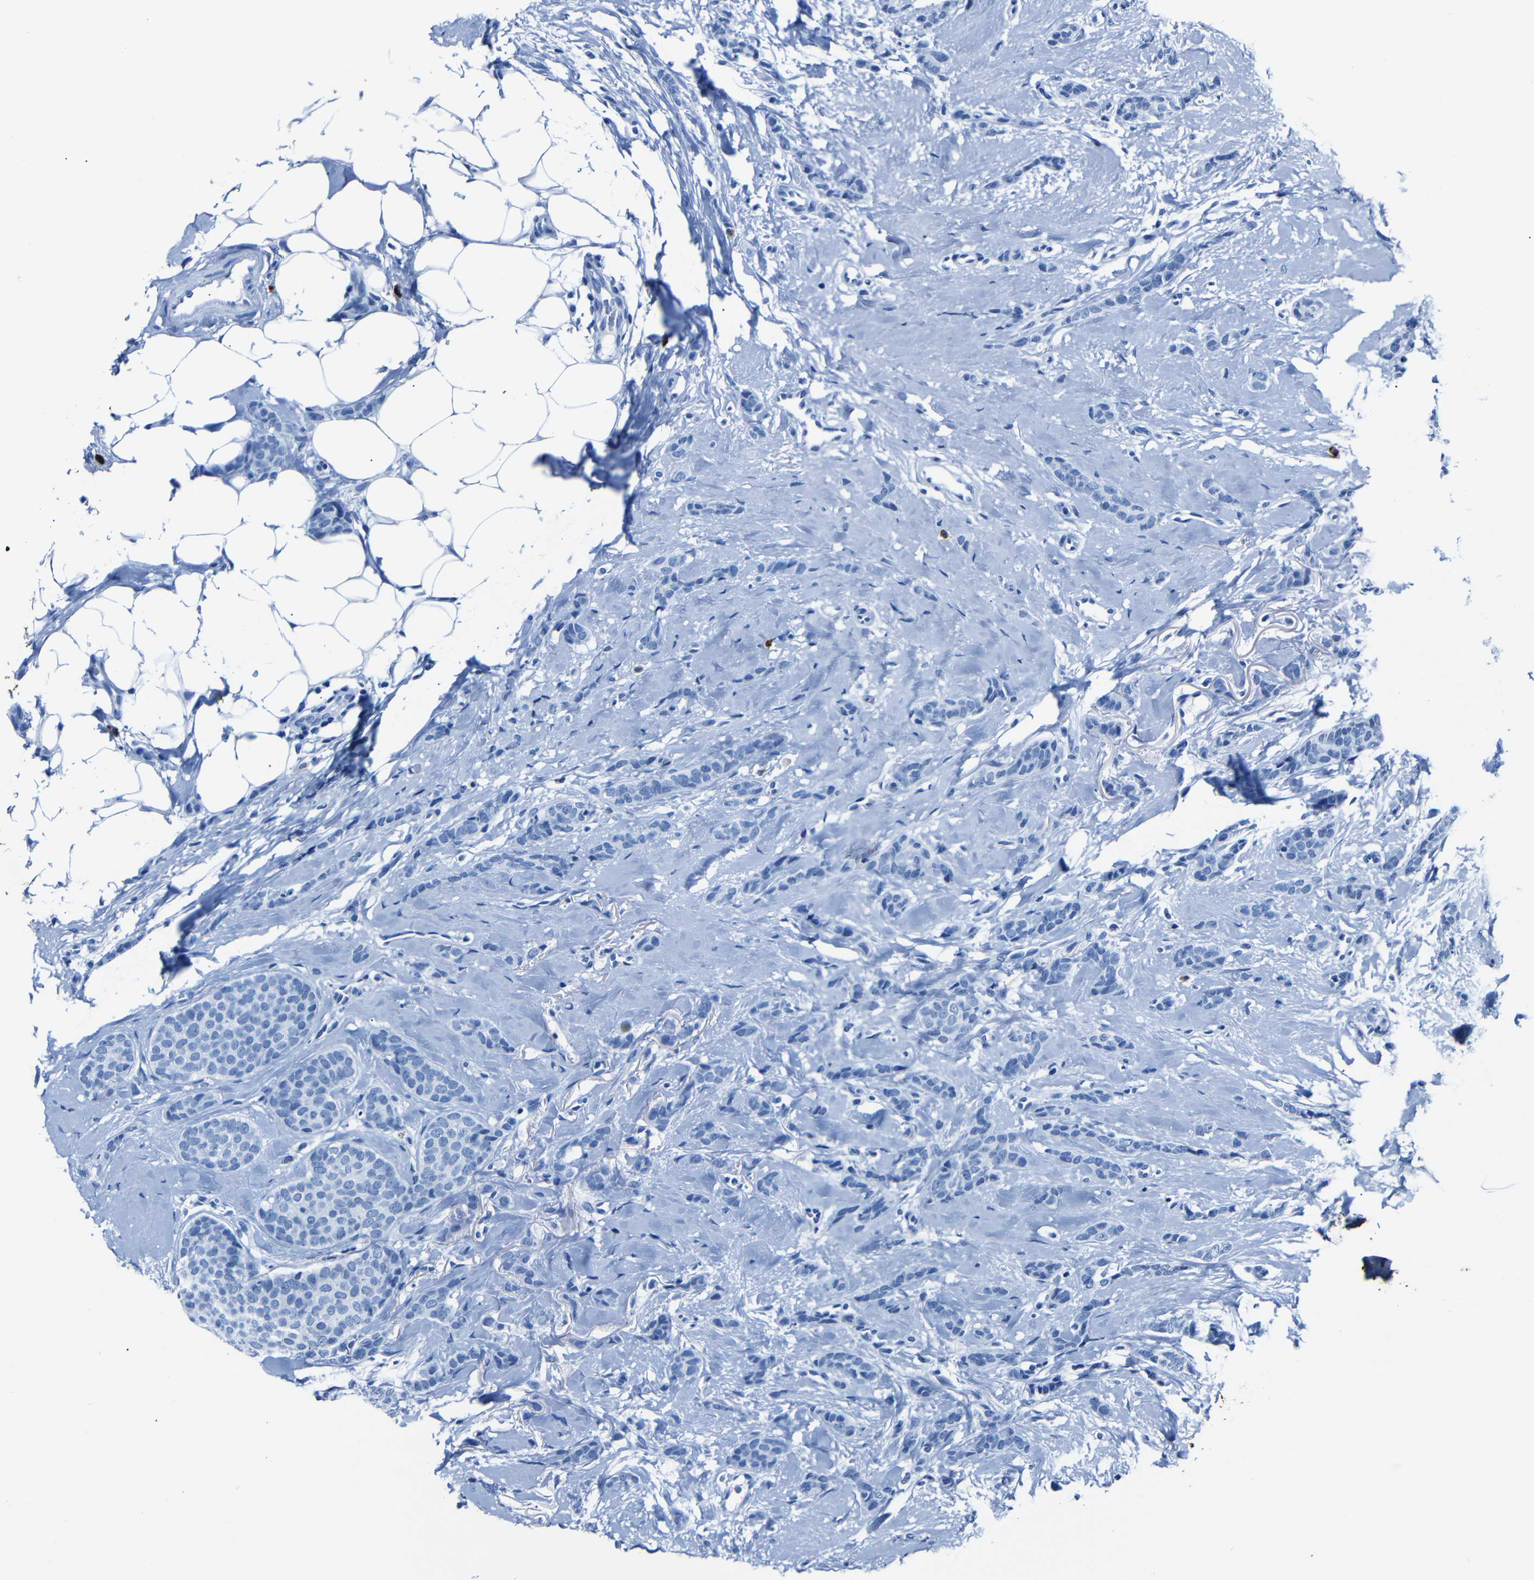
{"staining": {"intensity": "negative", "quantity": "none", "location": "none"}, "tissue": "breast cancer", "cell_type": "Tumor cells", "image_type": "cancer", "snomed": [{"axis": "morphology", "description": "Lobular carcinoma"}, {"axis": "topography", "description": "Skin"}, {"axis": "topography", "description": "Breast"}], "caption": "The immunohistochemistry (IHC) micrograph has no significant staining in tumor cells of breast cancer (lobular carcinoma) tissue.", "gene": "CLDN11", "patient": {"sex": "female", "age": 46}}